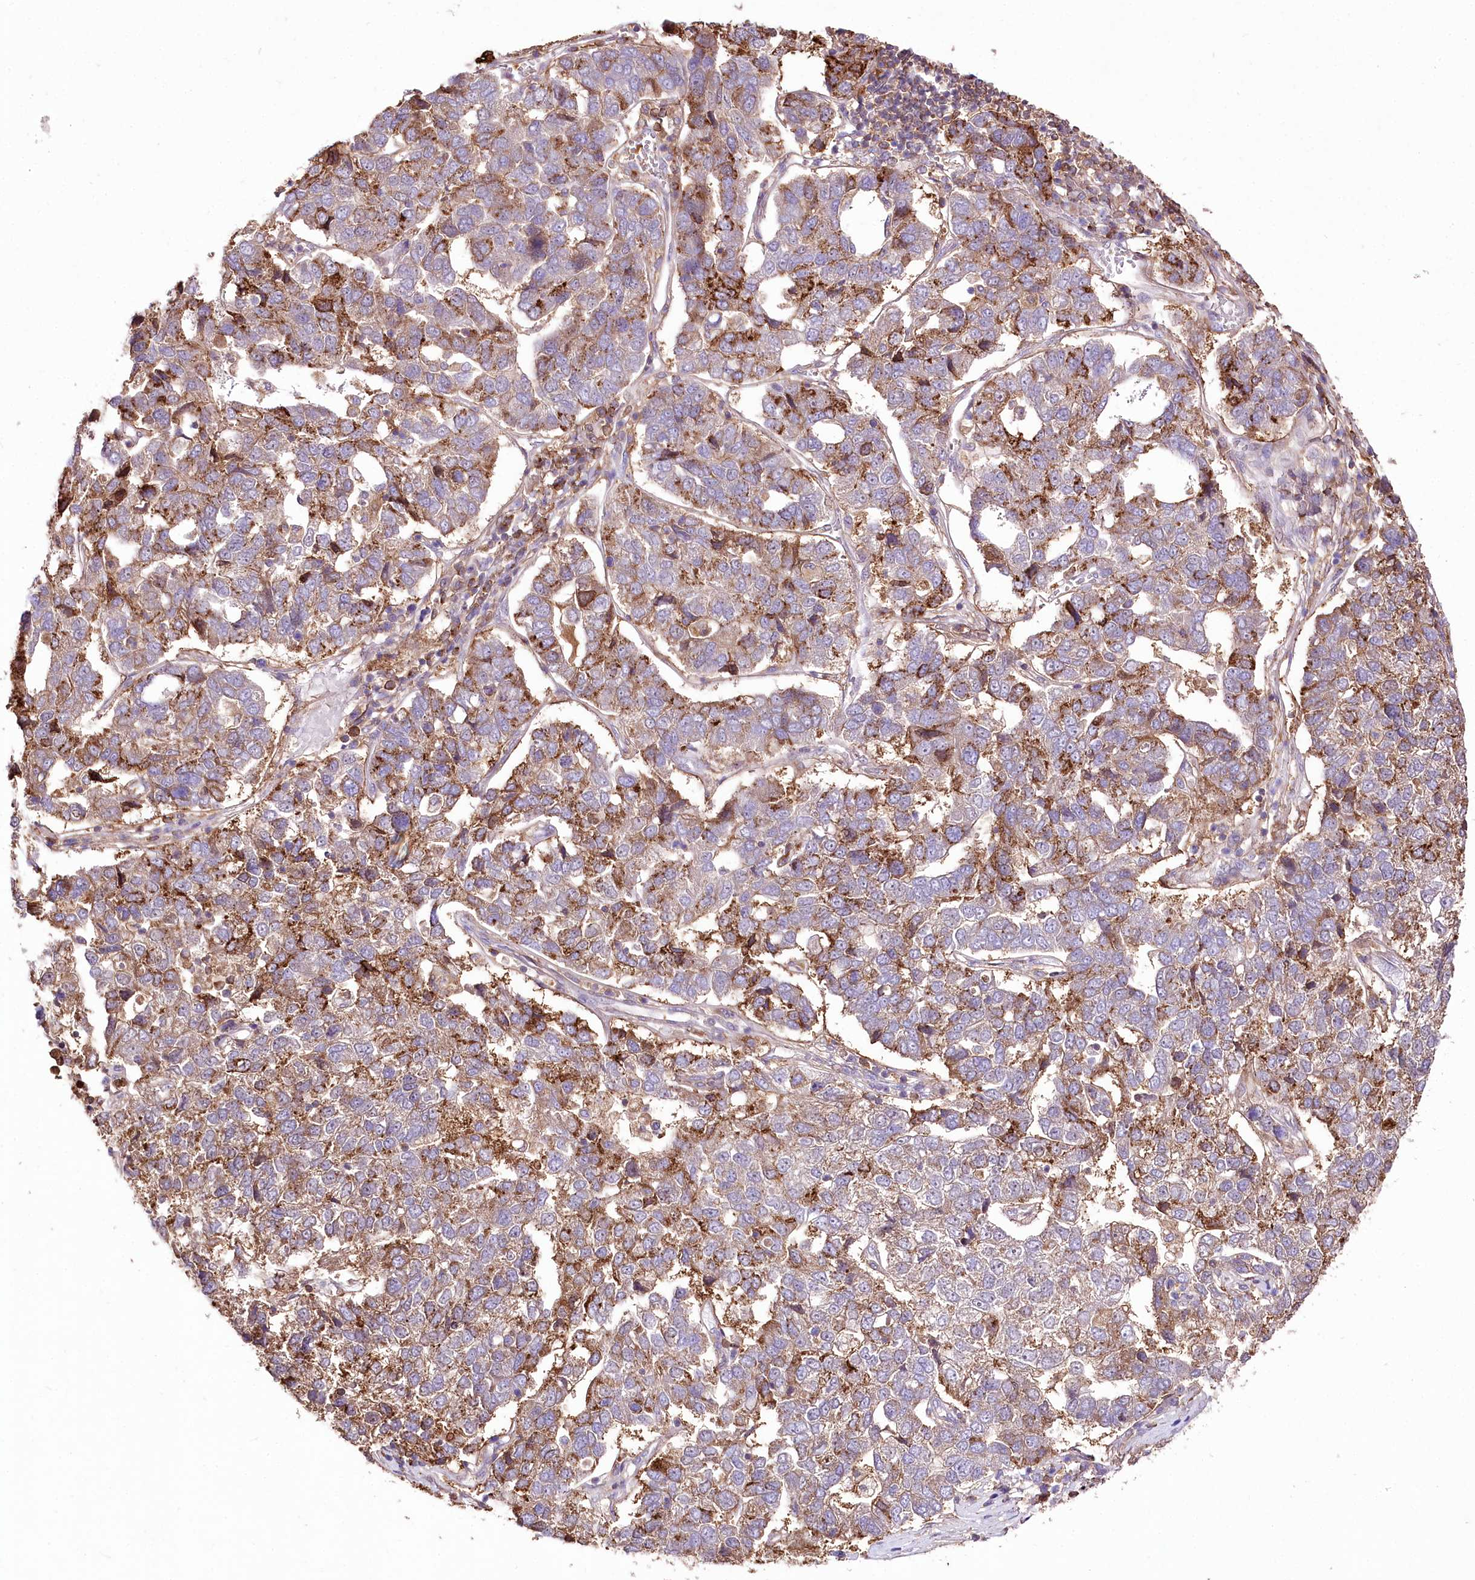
{"staining": {"intensity": "moderate", "quantity": "25%-75%", "location": "cytoplasmic/membranous"}, "tissue": "pancreatic cancer", "cell_type": "Tumor cells", "image_type": "cancer", "snomed": [{"axis": "morphology", "description": "Adenocarcinoma, NOS"}, {"axis": "topography", "description": "Pancreas"}], "caption": "An immunohistochemistry photomicrograph of tumor tissue is shown. Protein staining in brown labels moderate cytoplasmic/membranous positivity in adenocarcinoma (pancreatic) within tumor cells. (IHC, brightfield microscopy, high magnification).", "gene": "UGP2", "patient": {"sex": "female", "age": 61}}